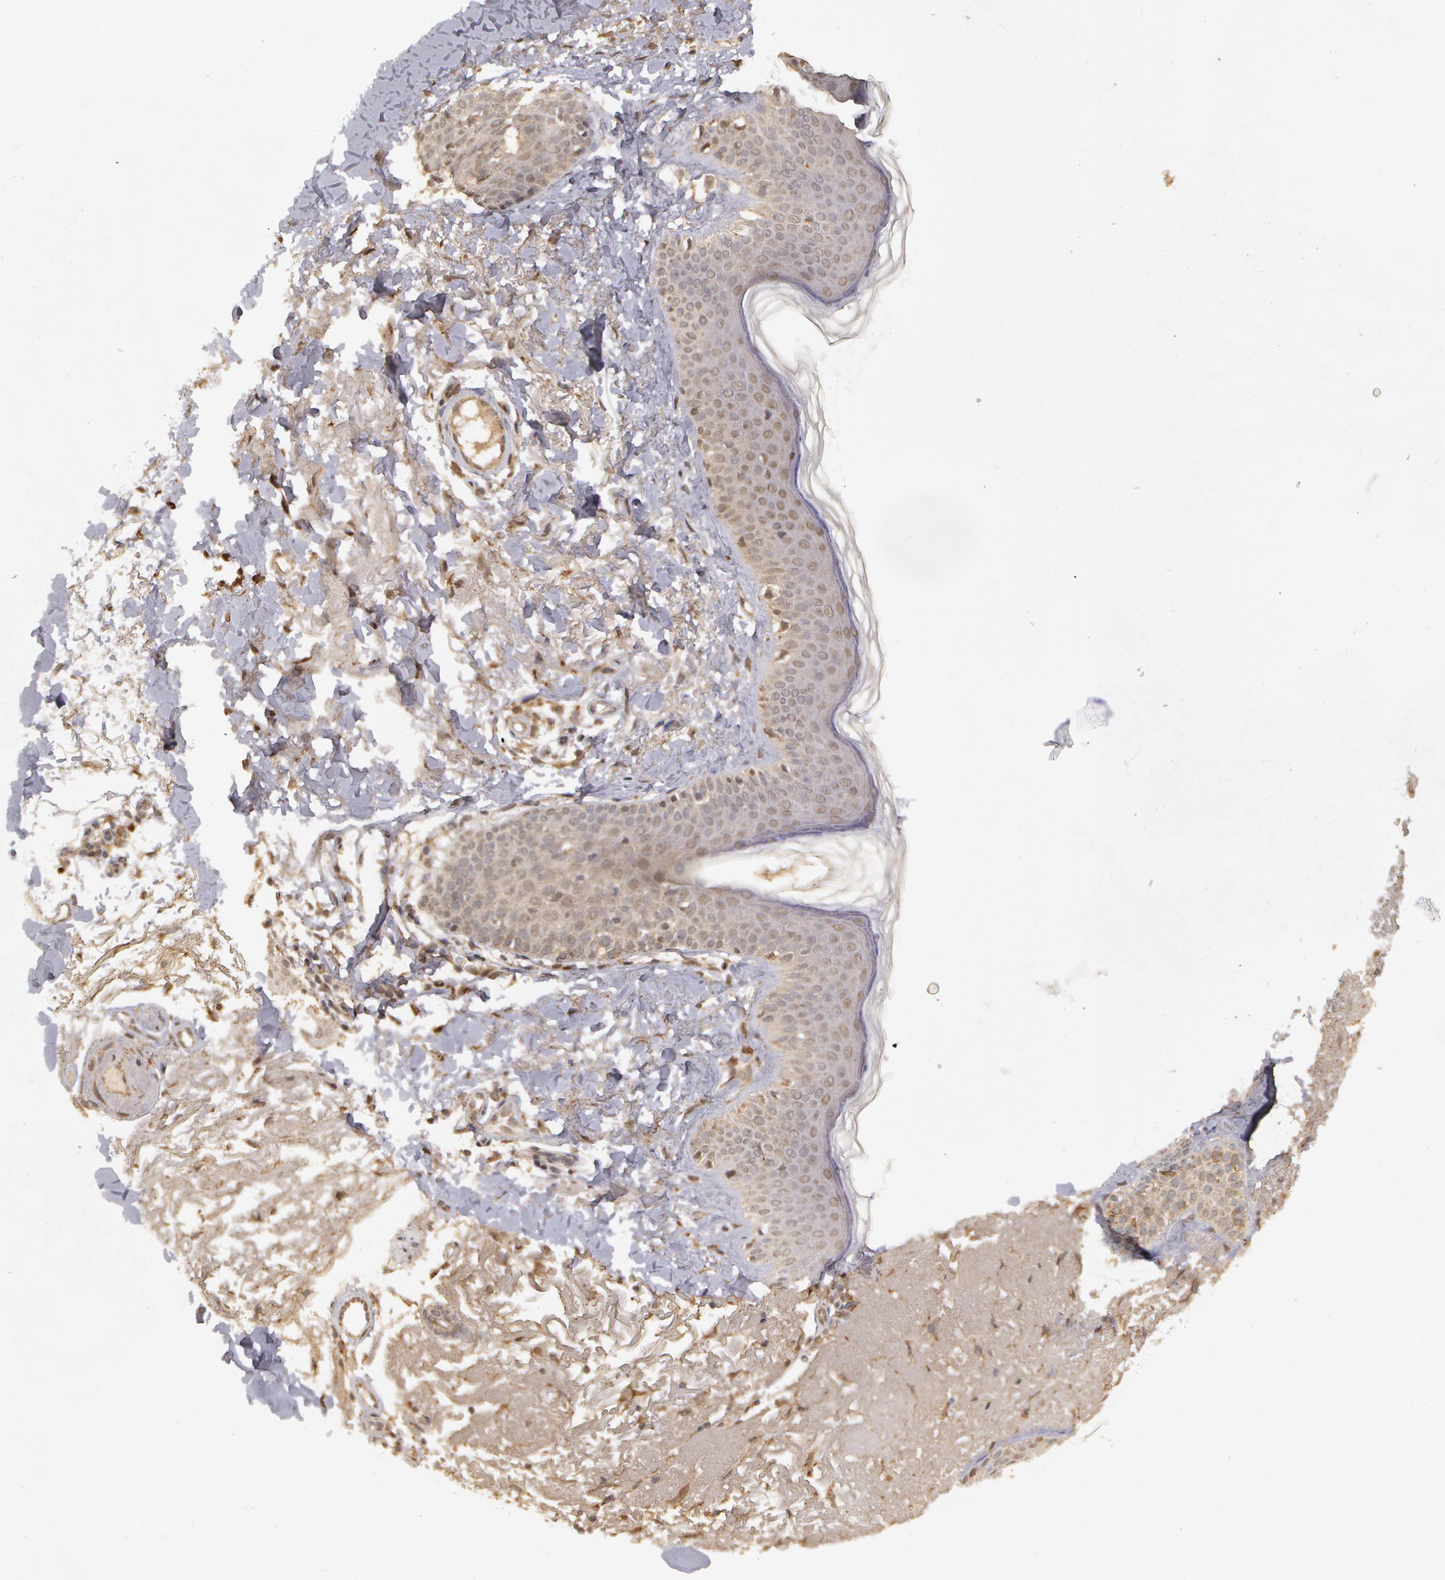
{"staining": {"intensity": "moderate", "quantity": ">75%", "location": "cytoplasmic/membranous,nuclear"}, "tissue": "skin", "cell_type": "Fibroblasts", "image_type": "normal", "snomed": [{"axis": "morphology", "description": "Normal tissue, NOS"}, {"axis": "morphology", "description": "Neoplasm, benign, NOS"}, {"axis": "topography", "description": "Skin"}], "caption": "The immunohistochemical stain shows moderate cytoplasmic/membranous,nuclear expression in fibroblasts of unremarkable skin.", "gene": "GLIS1", "patient": {"sex": "female", "age": 53}}